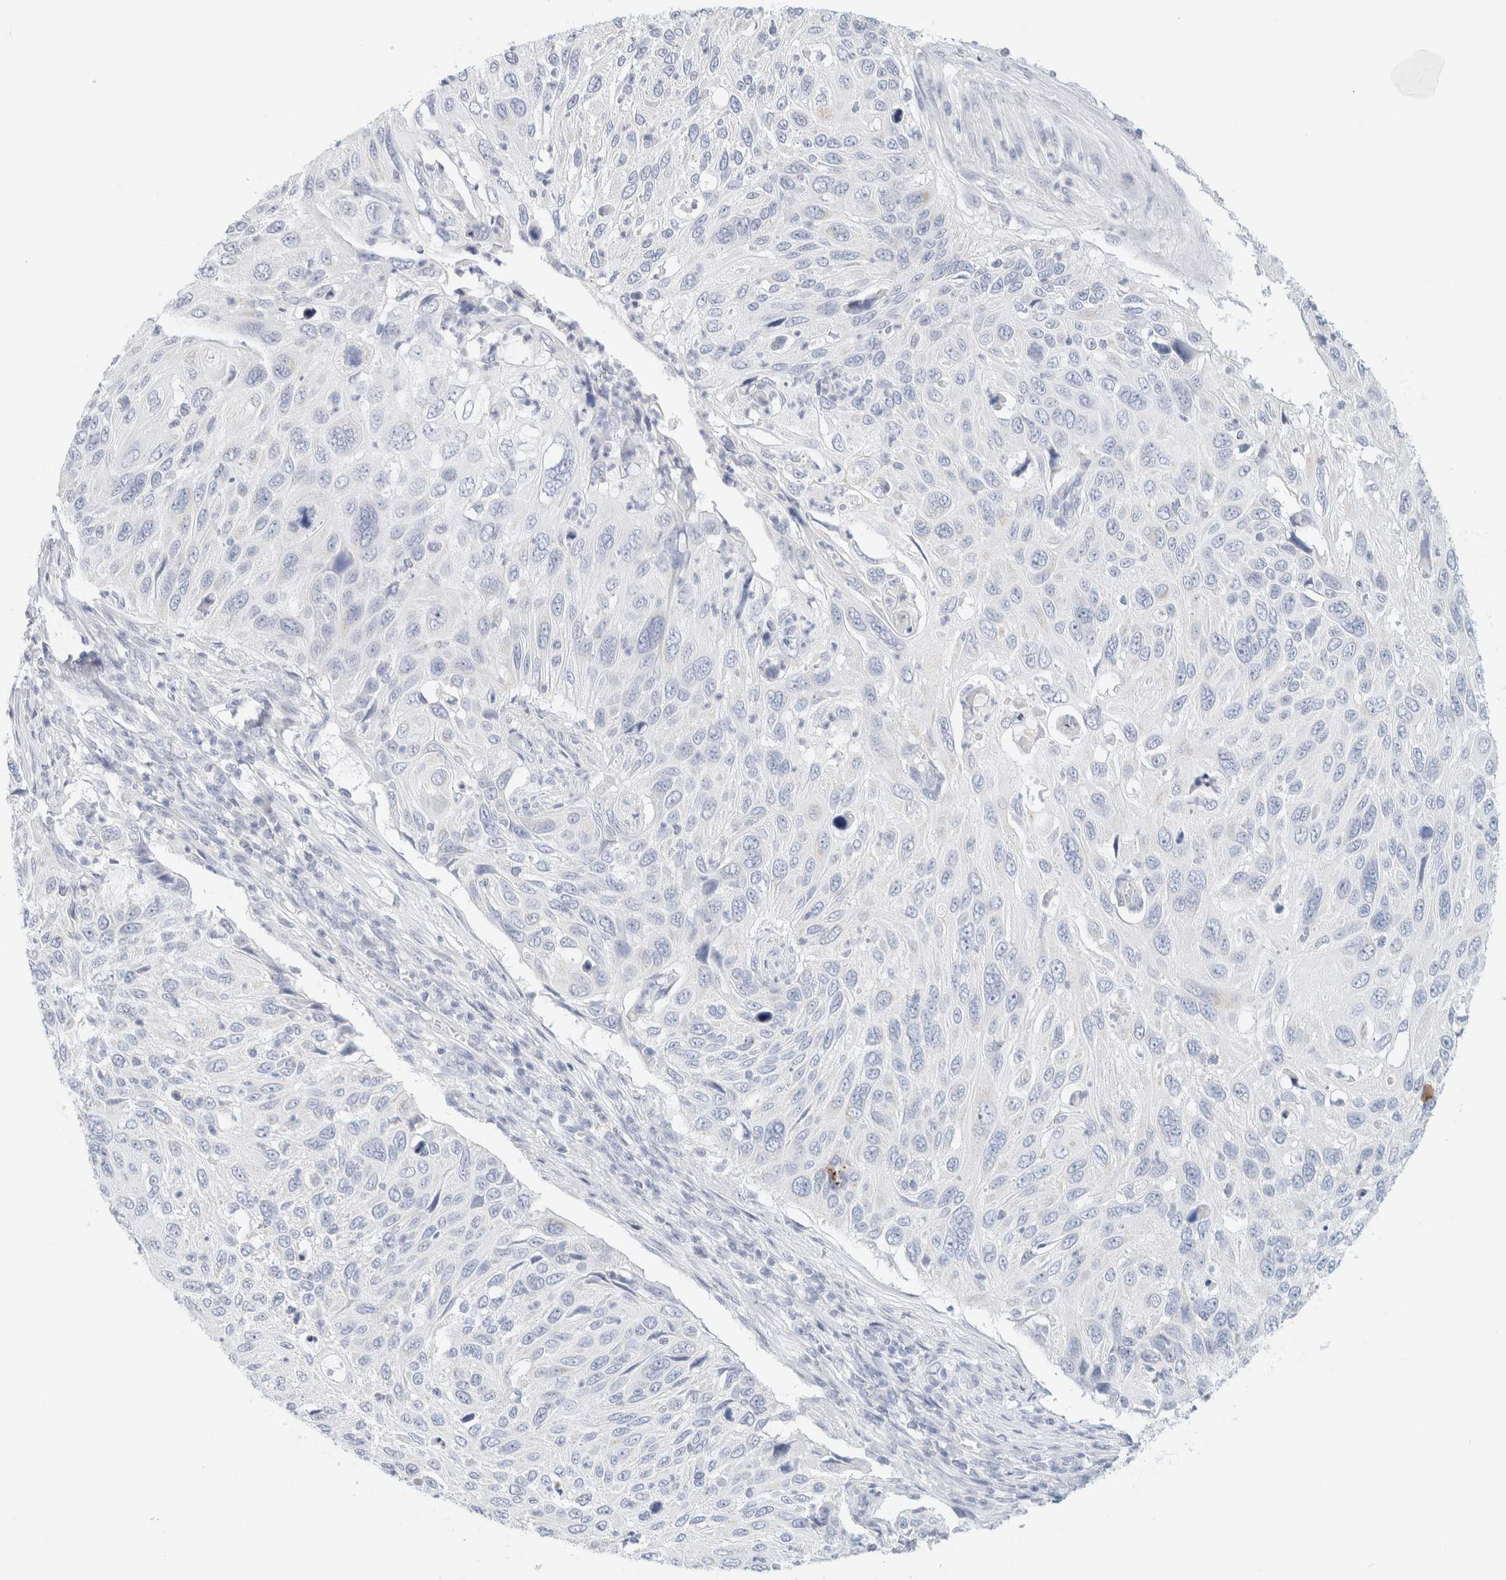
{"staining": {"intensity": "negative", "quantity": "none", "location": "none"}, "tissue": "cervical cancer", "cell_type": "Tumor cells", "image_type": "cancer", "snomed": [{"axis": "morphology", "description": "Squamous cell carcinoma, NOS"}, {"axis": "topography", "description": "Cervix"}], "caption": "The immunohistochemistry image has no significant expression in tumor cells of cervical squamous cell carcinoma tissue.", "gene": "HEXD", "patient": {"sex": "female", "age": 70}}